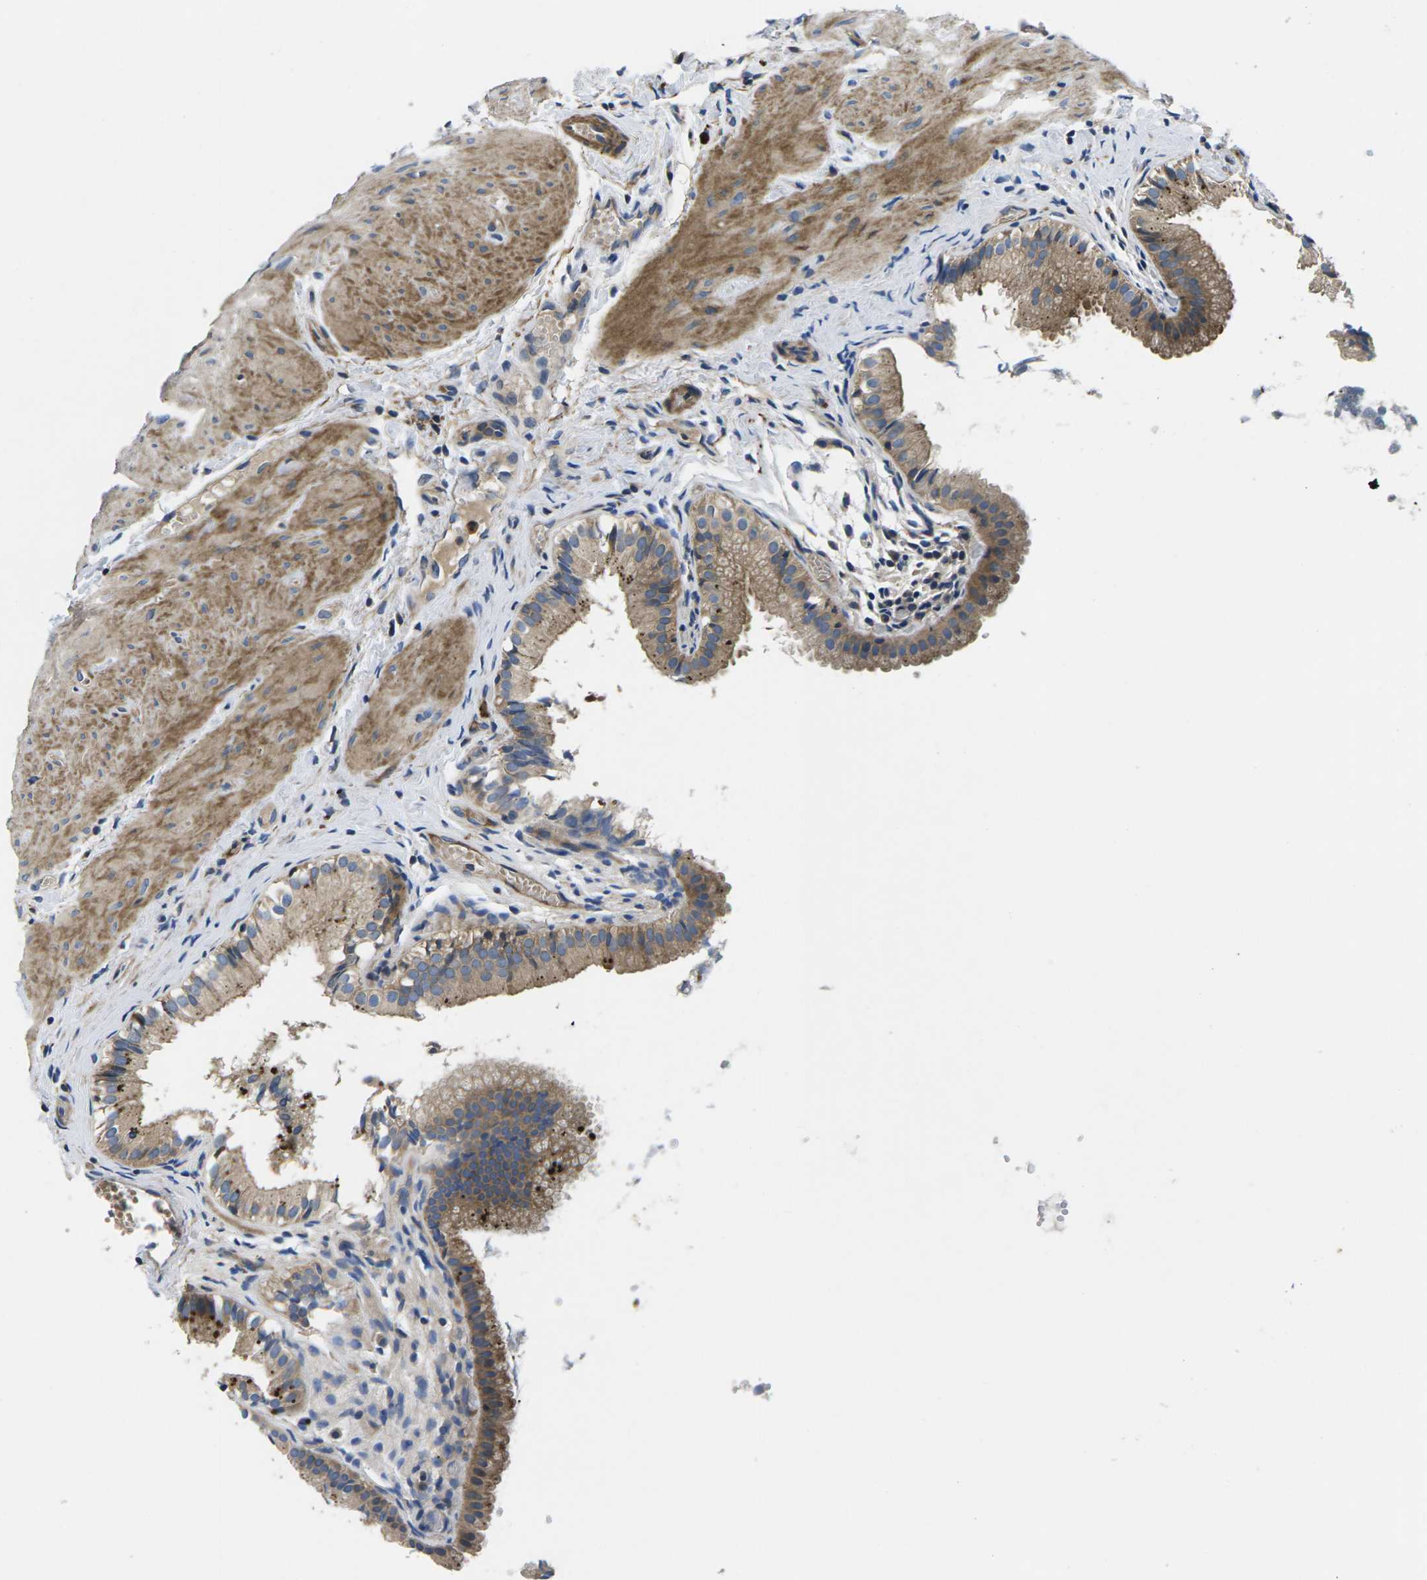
{"staining": {"intensity": "moderate", "quantity": ">75%", "location": "cytoplasmic/membranous"}, "tissue": "gallbladder", "cell_type": "Glandular cells", "image_type": "normal", "snomed": [{"axis": "morphology", "description": "Normal tissue, NOS"}, {"axis": "topography", "description": "Gallbladder"}], "caption": "IHC (DAB) staining of unremarkable human gallbladder reveals moderate cytoplasmic/membranous protein expression in about >75% of glandular cells.", "gene": "PLCE1", "patient": {"sex": "female", "age": 26}}